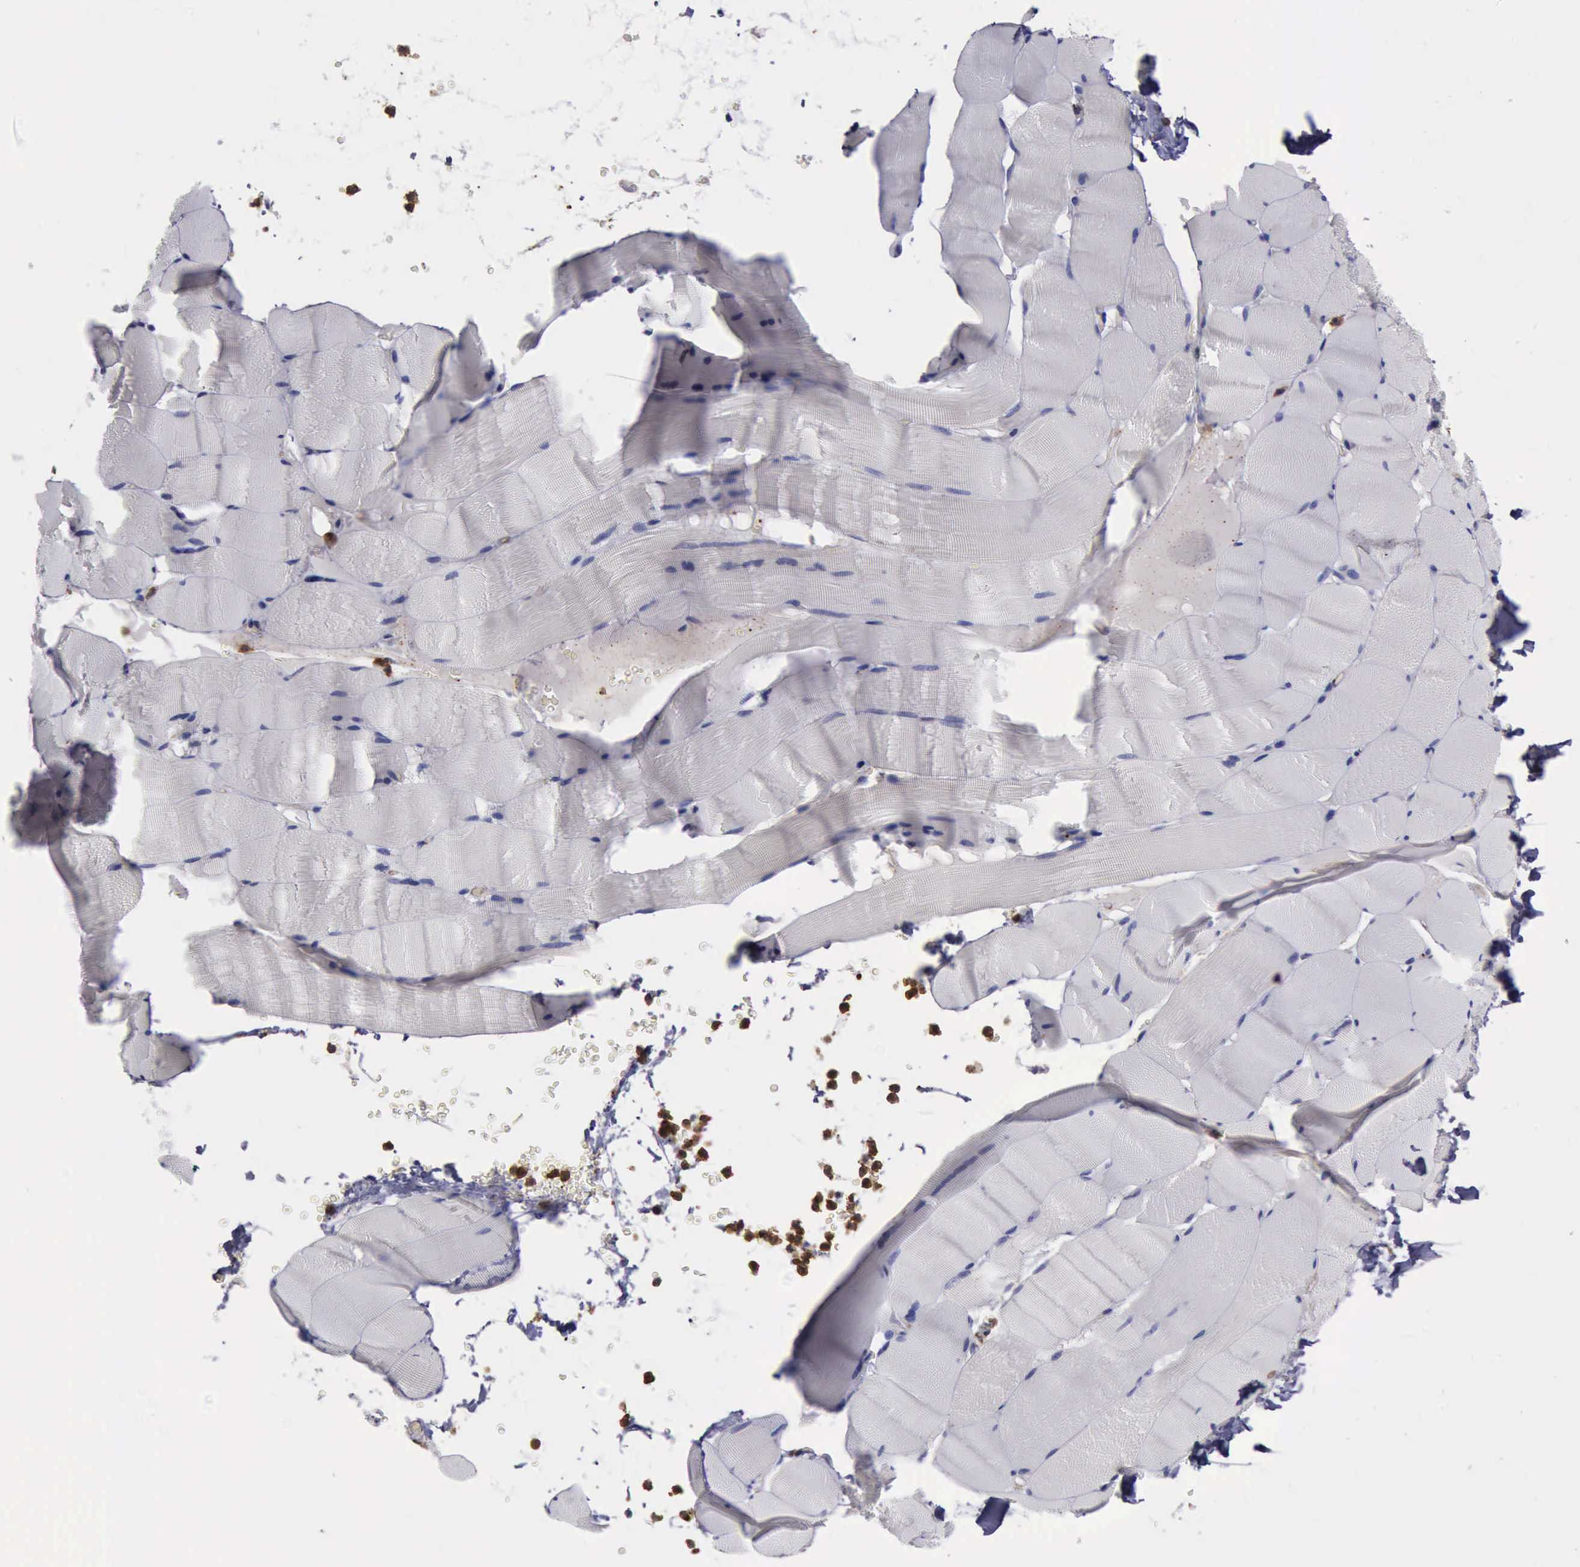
{"staining": {"intensity": "negative", "quantity": "none", "location": "none"}, "tissue": "skeletal muscle", "cell_type": "Myocytes", "image_type": "normal", "snomed": [{"axis": "morphology", "description": "Normal tissue, NOS"}, {"axis": "topography", "description": "Skeletal muscle"}], "caption": "A high-resolution histopathology image shows immunohistochemistry (IHC) staining of benign skeletal muscle, which exhibits no significant positivity in myocytes.", "gene": "FLNA", "patient": {"sex": "male", "age": 62}}